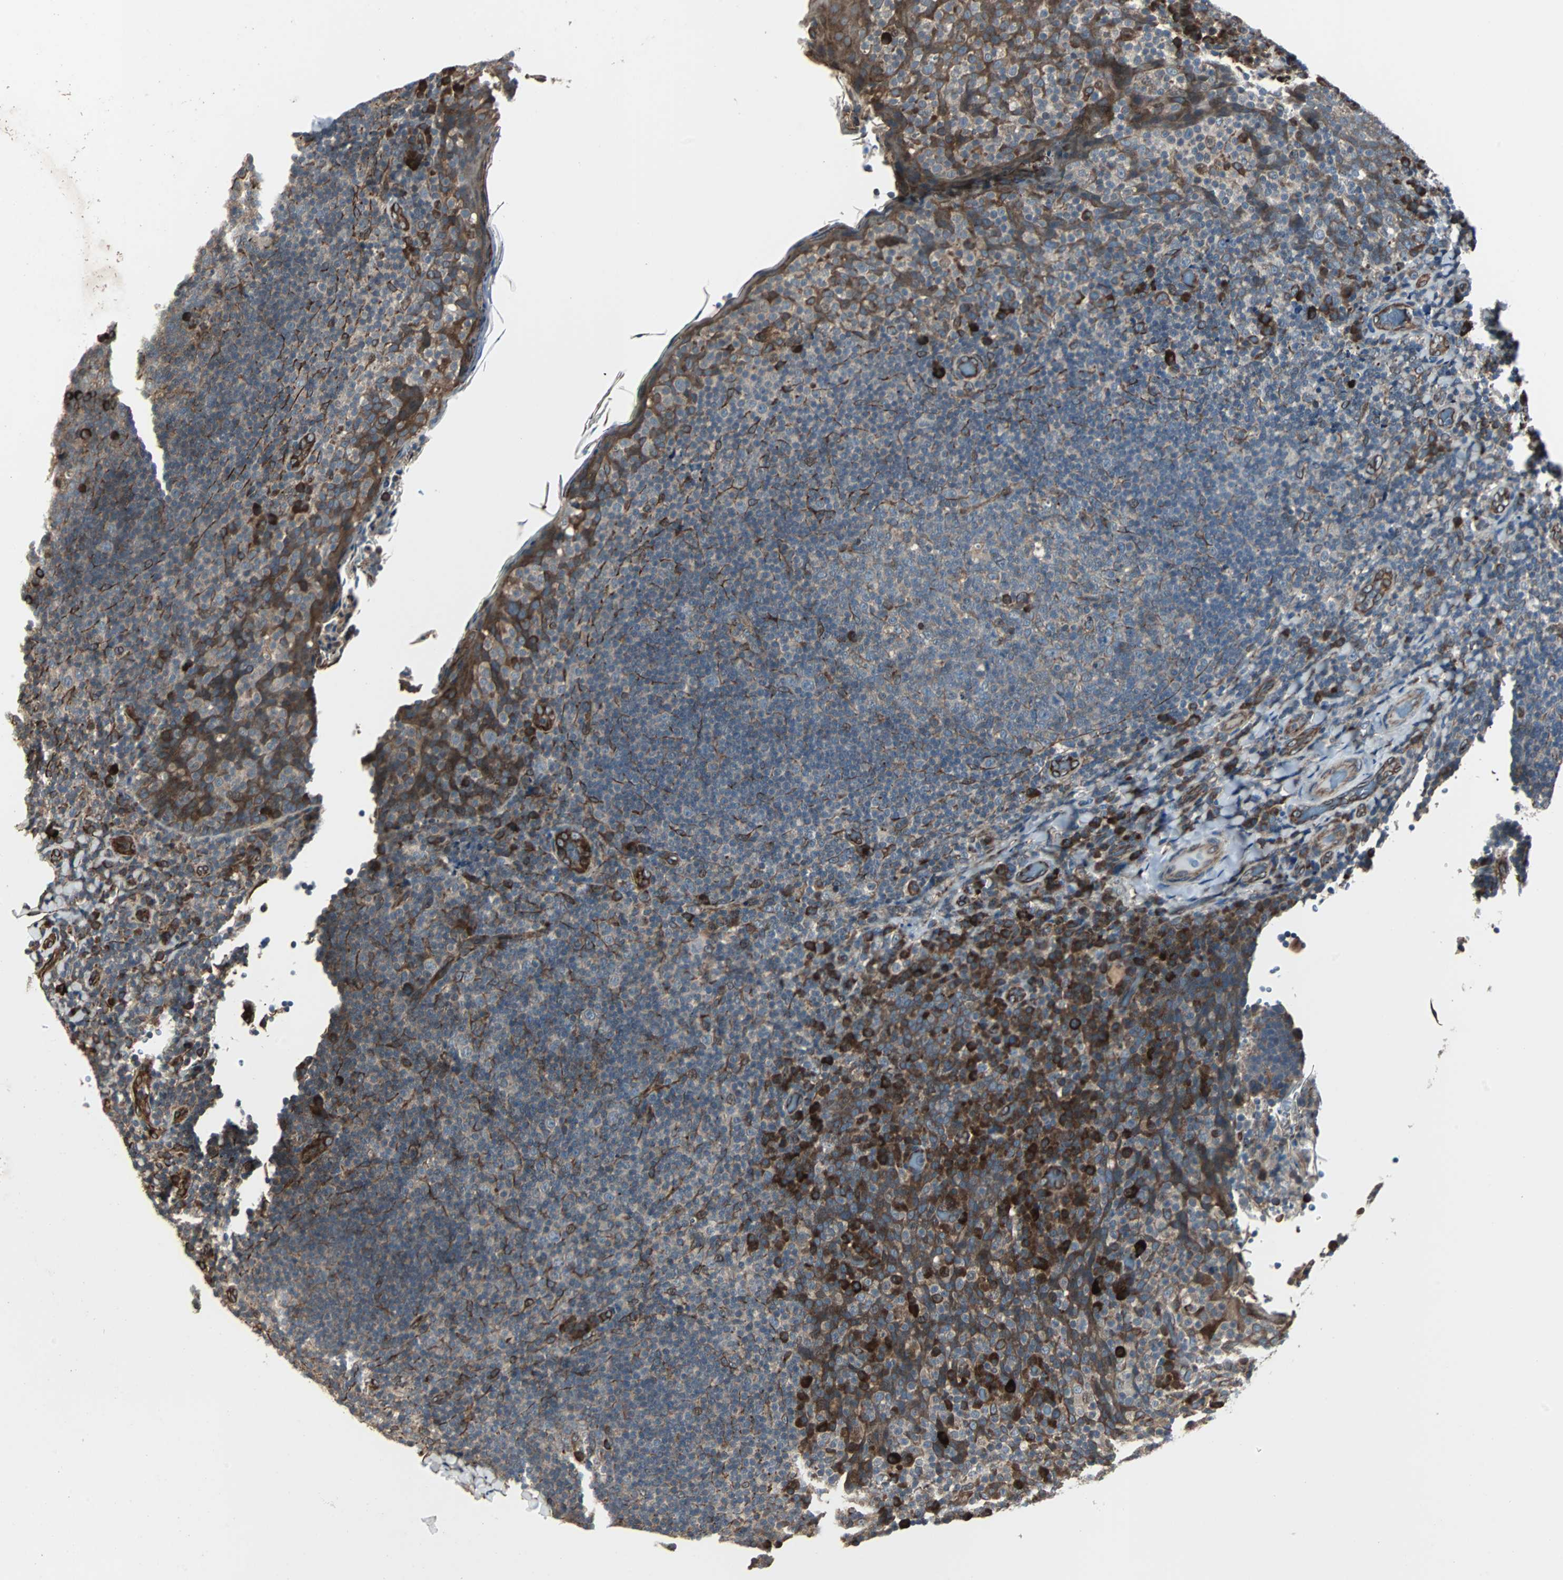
{"staining": {"intensity": "moderate", "quantity": "<25%", "location": "cytoplasmic/membranous"}, "tissue": "tonsil", "cell_type": "Germinal center cells", "image_type": "normal", "snomed": [{"axis": "morphology", "description": "Normal tissue, NOS"}, {"axis": "topography", "description": "Tonsil"}], "caption": "High-power microscopy captured an immunohistochemistry histopathology image of benign tonsil, revealing moderate cytoplasmic/membranous expression in approximately <25% of germinal center cells.", "gene": "CHP1", "patient": {"sex": "male", "age": 17}}